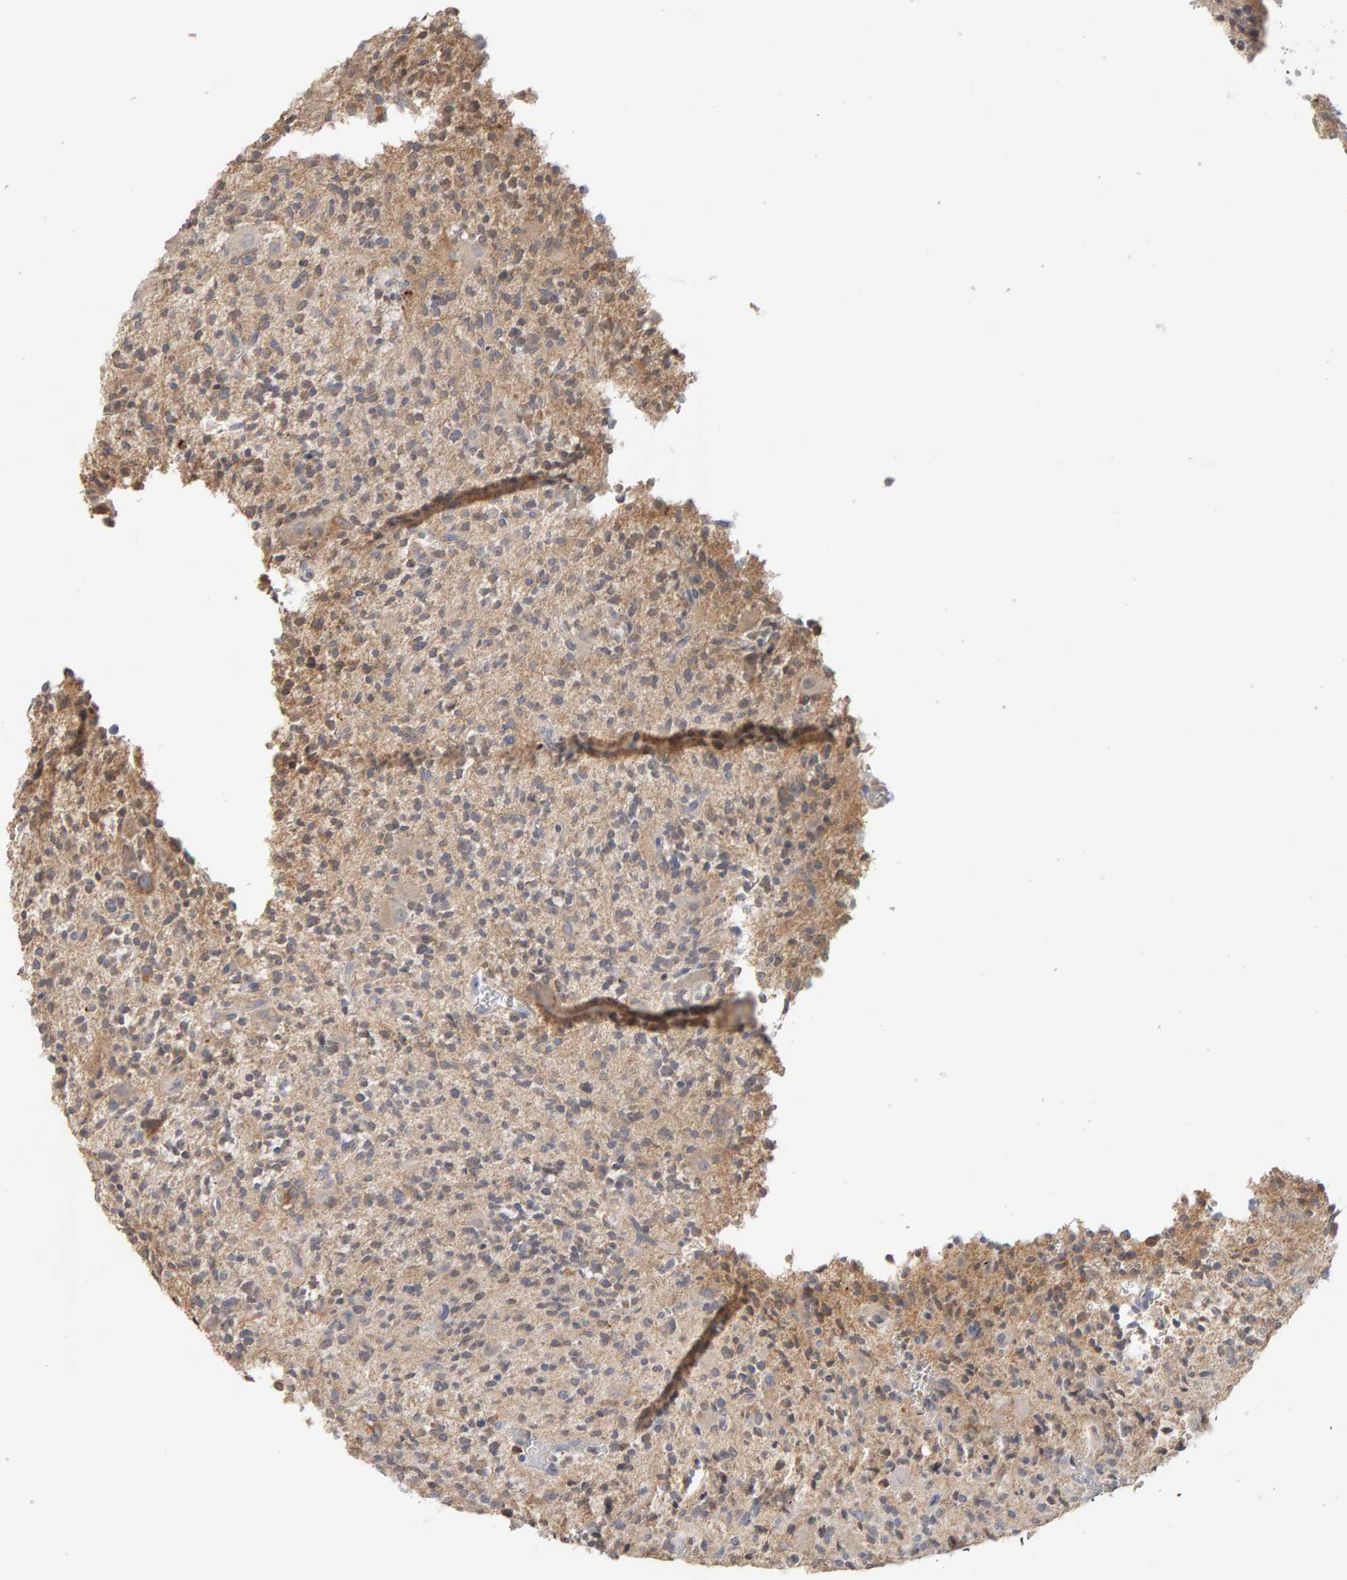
{"staining": {"intensity": "weak", "quantity": "25%-75%", "location": "cytoplasmic/membranous"}, "tissue": "glioma", "cell_type": "Tumor cells", "image_type": "cancer", "snomed": [{"axis": "morphology", "description": "Glioma, malignant, High grade"}, {"axis": "topography", "description": "Brain"}], "caption": "A micrograph showing weak cytoplasmic/membranous positivity in about 25%-75% of tumor cells in malignant glioma (high-grade), as visualized by brown immunohistochemical staining.", "gene": "SGPL1", "patient": {"sex": "male", "age": 34}}